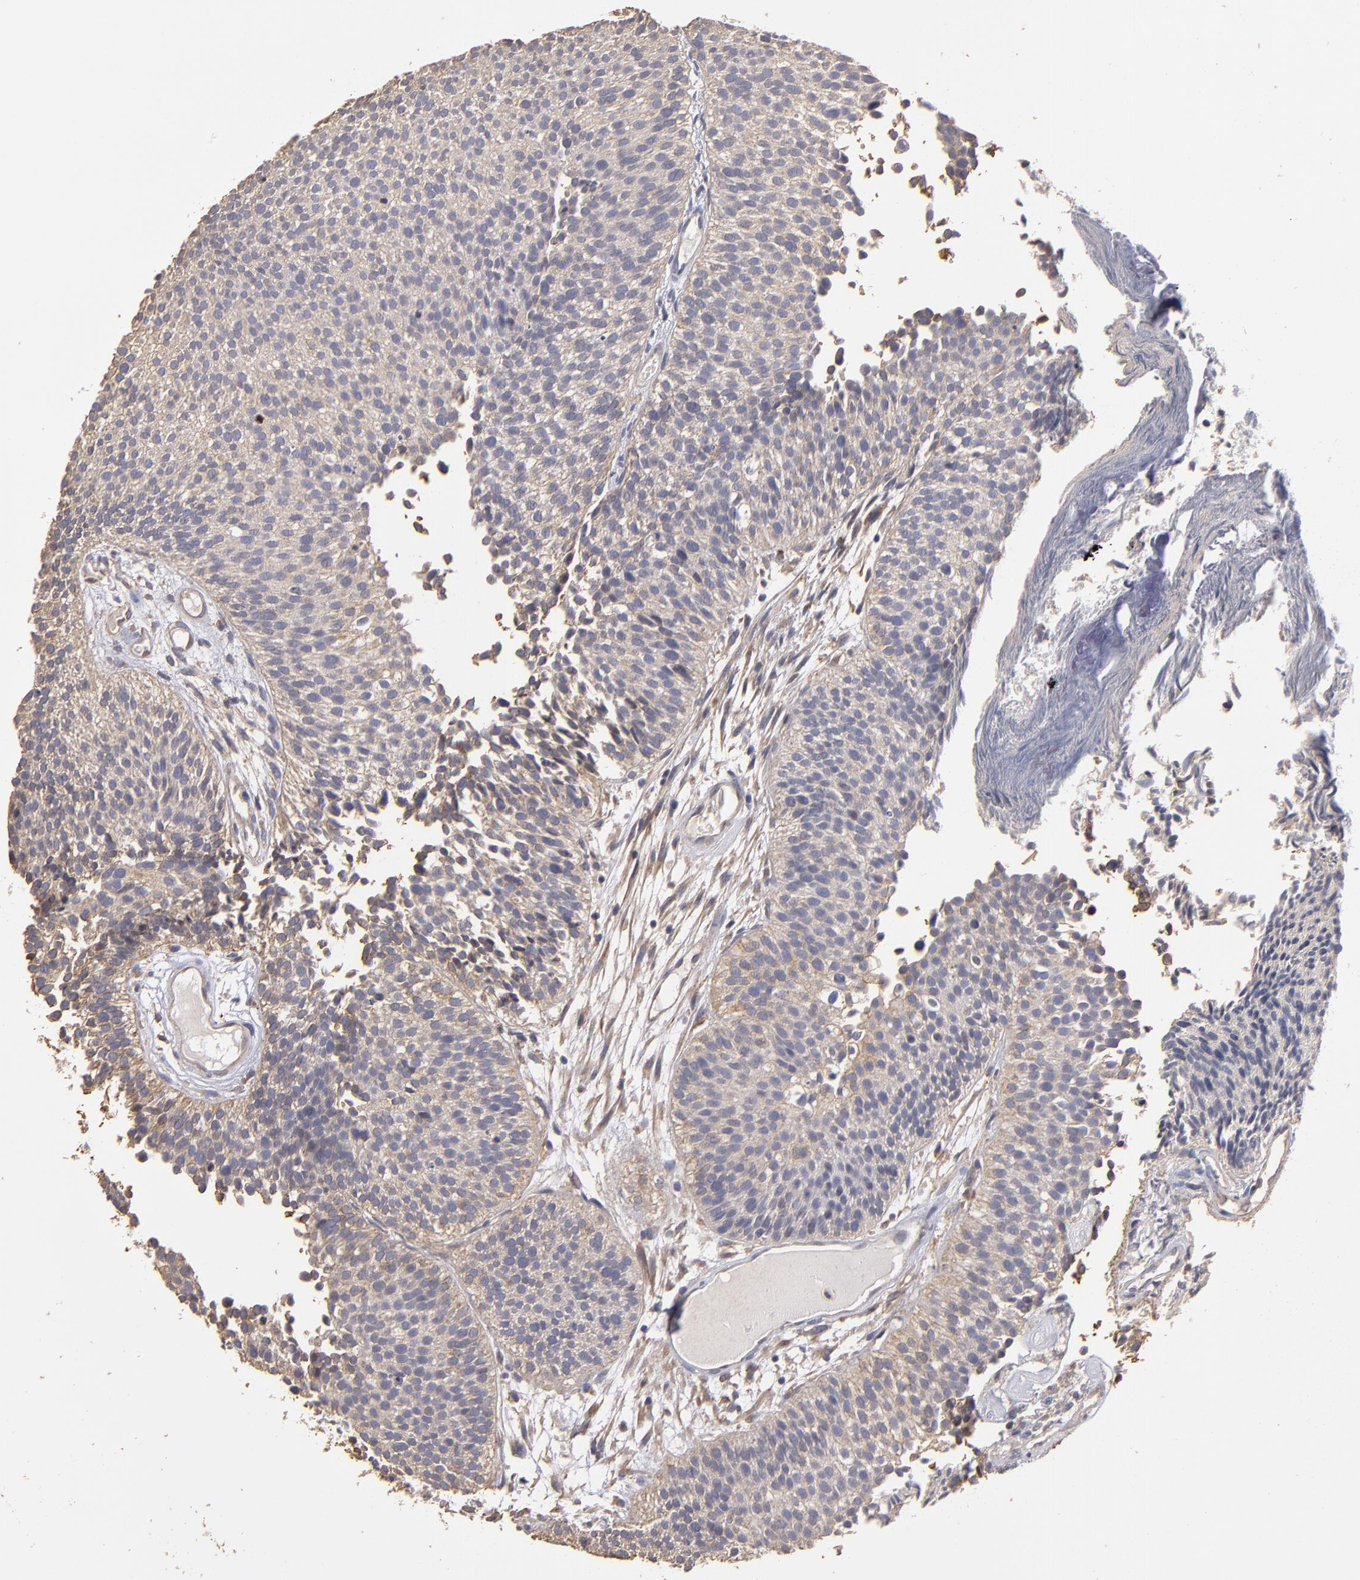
{"staining": {"intensity": "weak", "quantity": ">75%", "location": "cytoplasmic/membranous"}, "tissue": "urothelial cancer", "cell_type": "Tumor cells", "image_type": "cancer", "snomed": [{"axis": "morphology", "description": "Urothelial carcinoma, Low grade"}, {"axis": "topography", "description": "Urinary bladder"}], "caption": "Protein expression analysis of low-grade urothelial carcinoma demonstrates weak cytoplasmic/membranous expression in approximately >75% of tumor cells. (brown staining indicates protein expression, while blue staining denotes nuclei).", "gene": "DMD", "patient": {"sex": "male", "age": 84}}